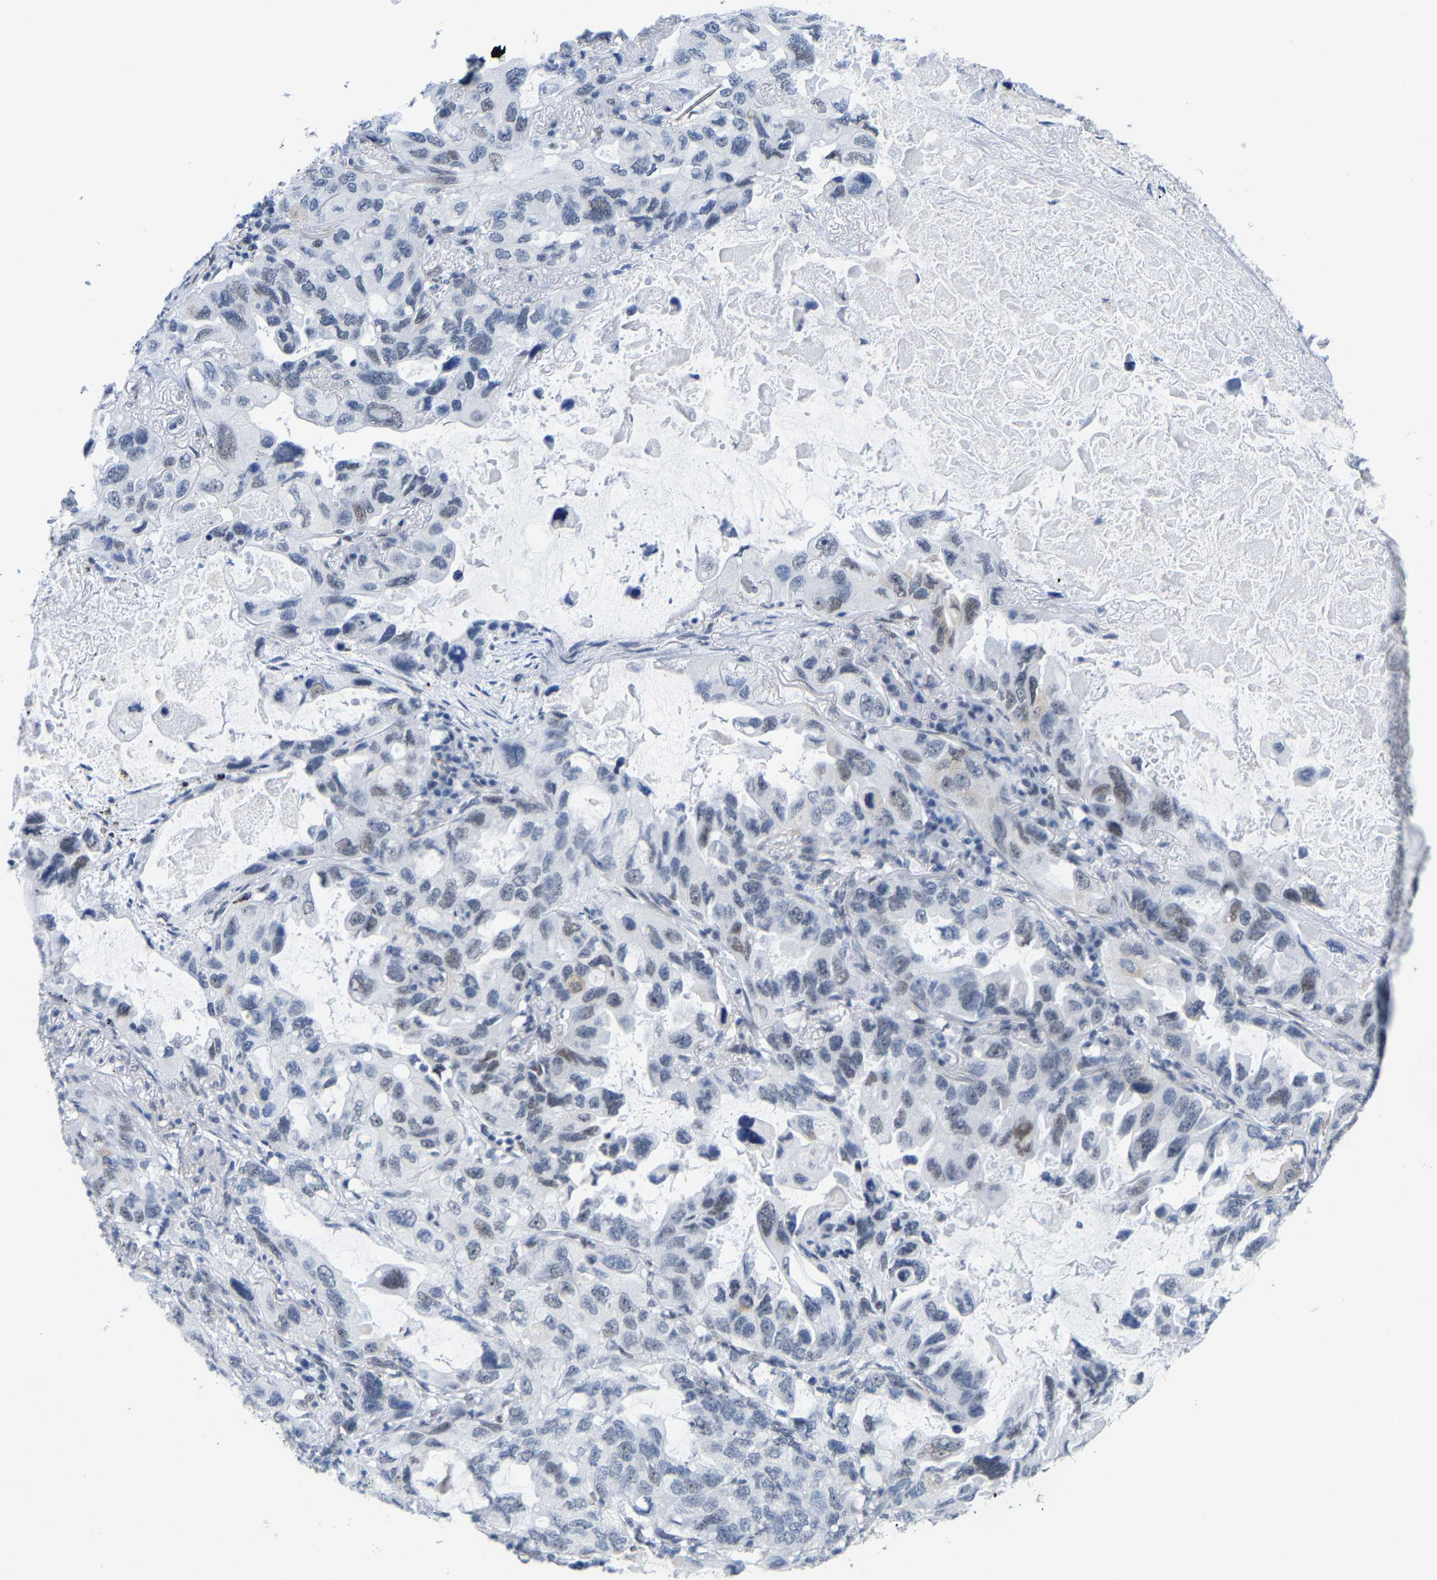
{"staining": {"intensity": "weak", "quantity": "<25%", "location": "nuclear"}, "tissue": "lung cancer", "cell_type": "Tumor cells", "image_type": "cancer", "snomed": [{"axis": "morphology", "description": "Squamous cell carcinoma, NOS"}, {"axis": "topography", "description": "Lung"}], "caption": "There is no significant positivity in tumor cells of lung cancer (squamous cell carcinoma).", "gene": "FAM180A", "patient": {"sex": "female", "age": 73}}